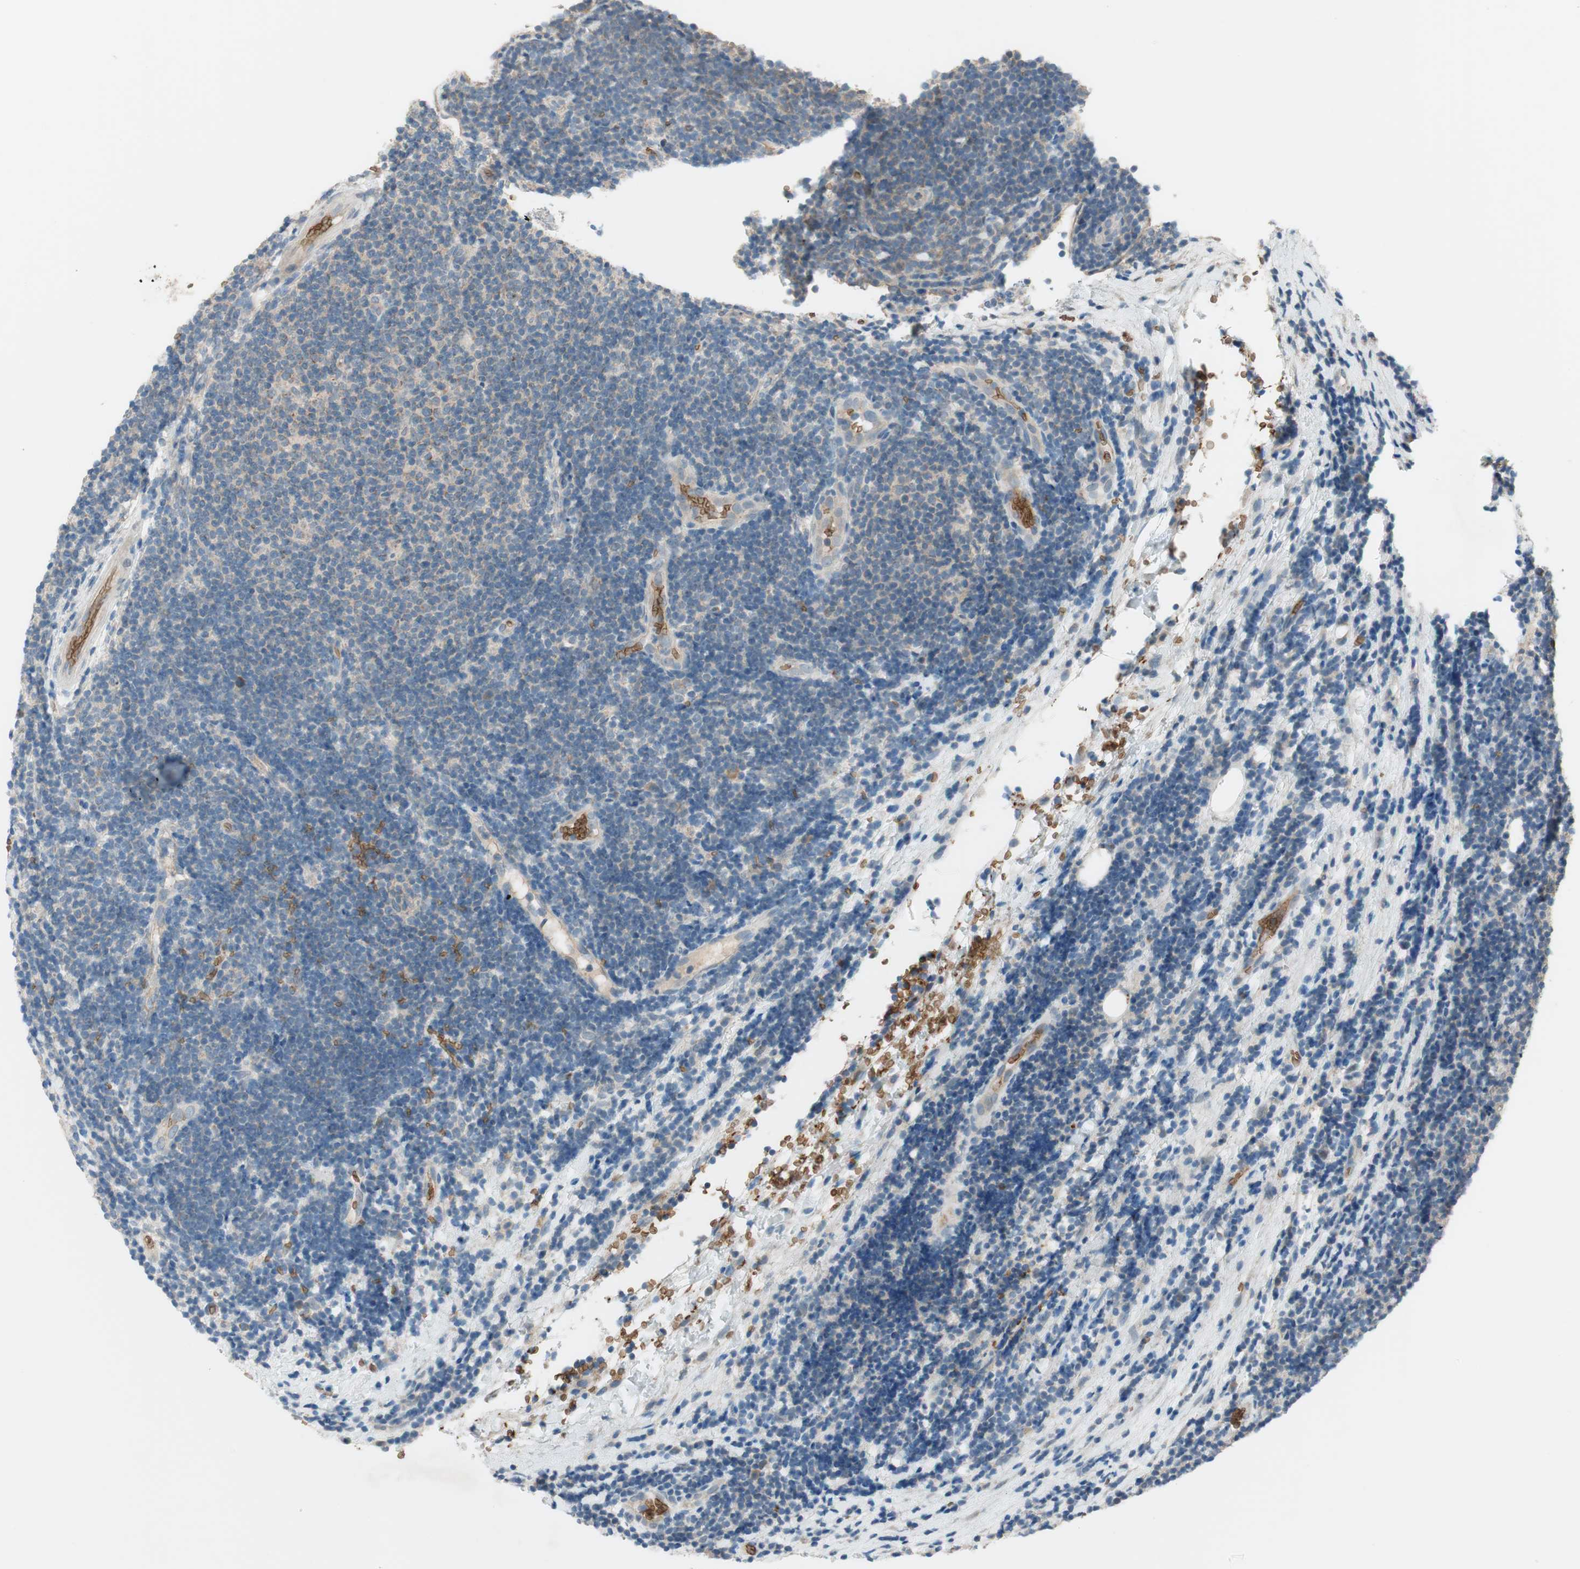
{"staining": {"intensity": "weak", "quantity": "25%-75%", "location": "cytoplasmic/membranous"}, "tissue": "lymphoma", "cell_type": "Tumor cells", "image_type": "cancer", "snomed": [{"axis": "morphology", "description": "Malignant lymphoma, non-Hodgkin's type, Low grade"}, {"axis": "topography", "description": "Lymph node"}], "caption": "A brown stain labels weak cytoplasmic/membranous staining of a protein in human malignant lymphoma, non-Hodgkin's type (low-grade) tumor cells.", "gene": "GYPC", "patient": {"sex": "male", "age": 83}}